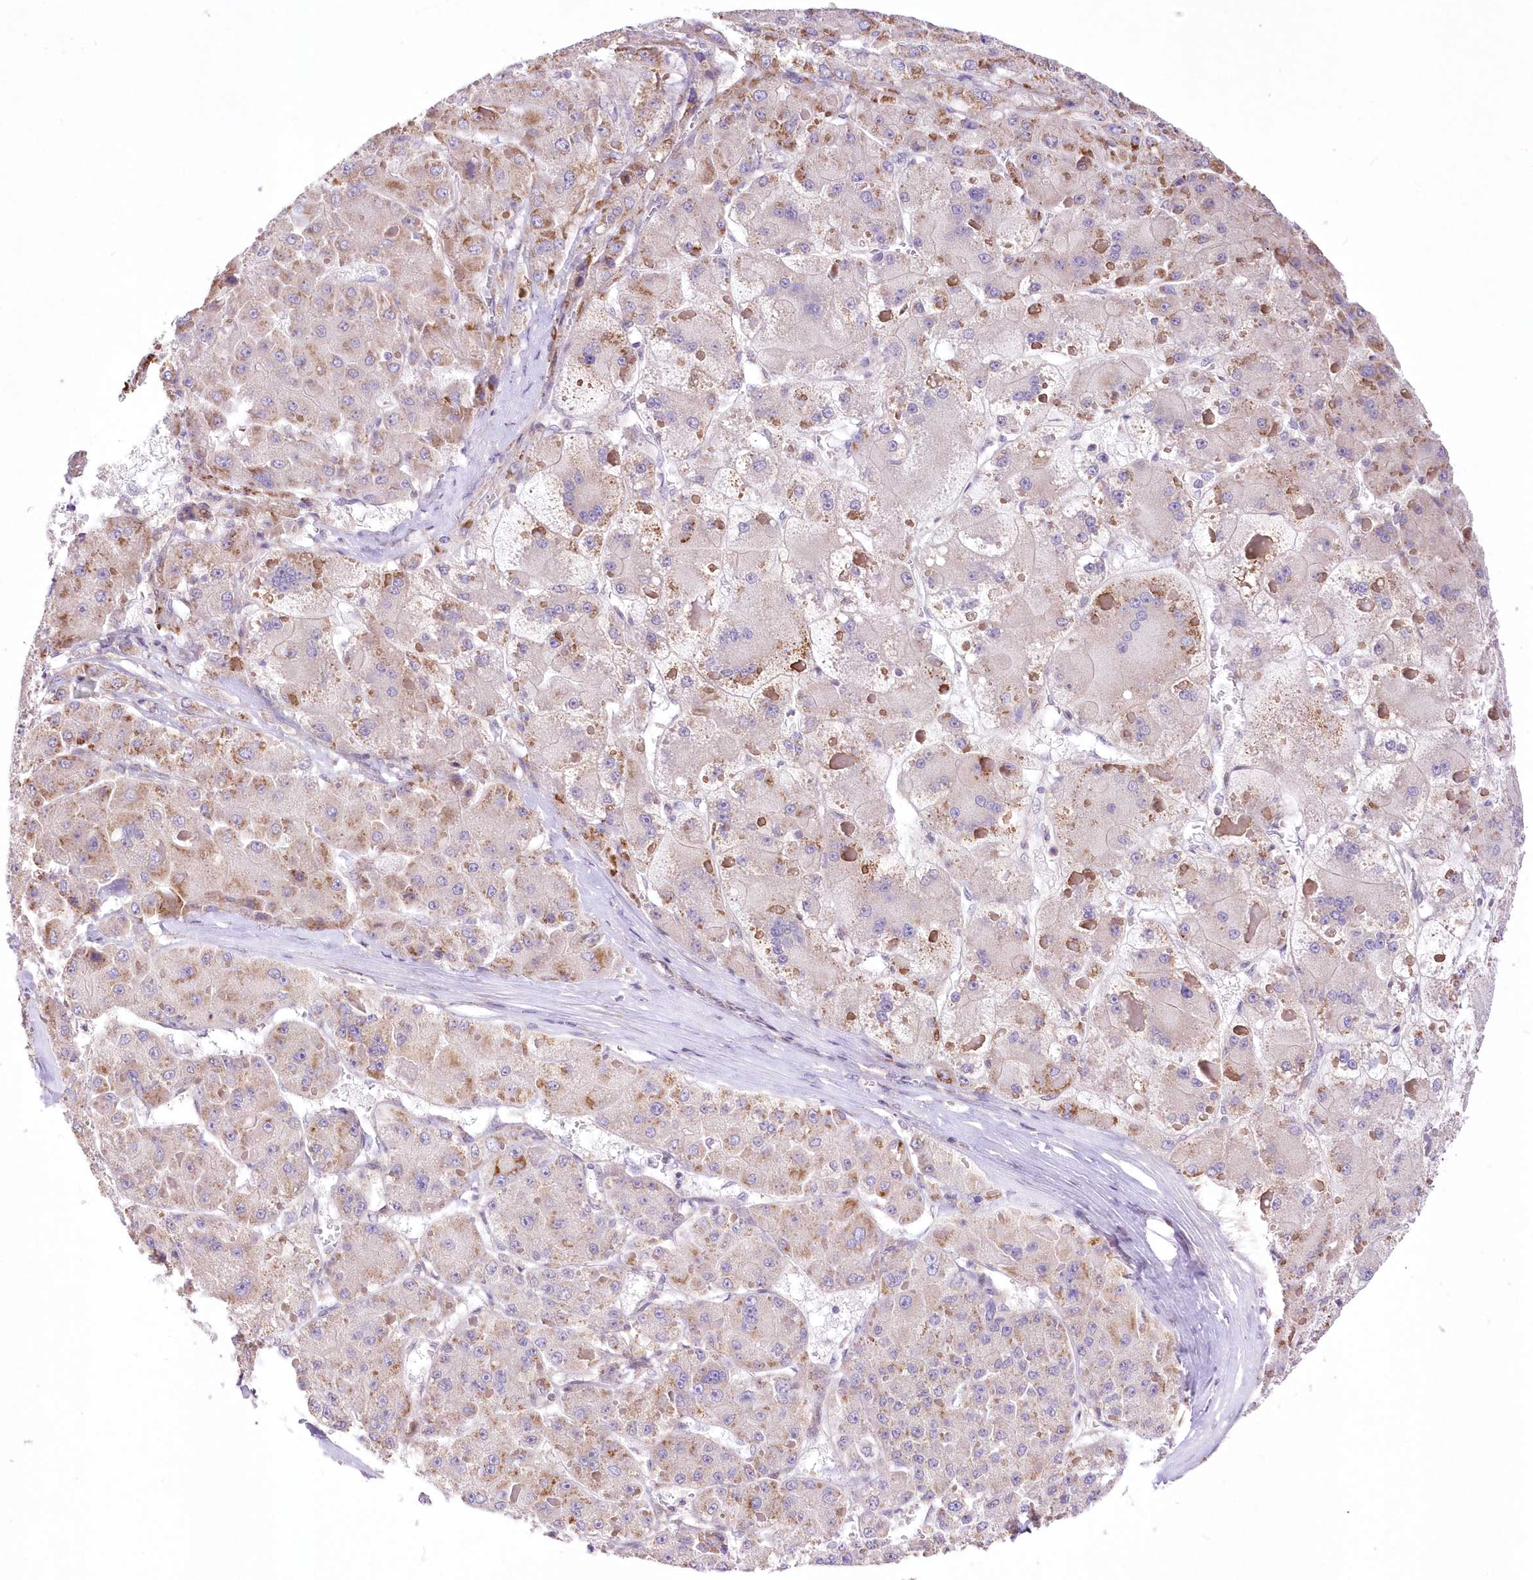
{"staining": {"intensity": "moderate", "quantity": "25%-75%", "location": "cytoplasmic/membranous"}, "tissue": "liver cancer", "cell_type": "Tumor cells", "image_type": "cancer", "snomed": [{"axis": "morphology", "description": "Carcinoma, Hepatocellular, NOS"}, {"axis": "topography", "description": "Liver"}], "caption": "This histopathology image reveals IHC staining of liver cancer, with medium moderate cytoplasmic/membranous positivity in approximately 25%-75% of tumor cells.", "gene": "FAM241B", "patient": {"sex": "female", "age": 73}}